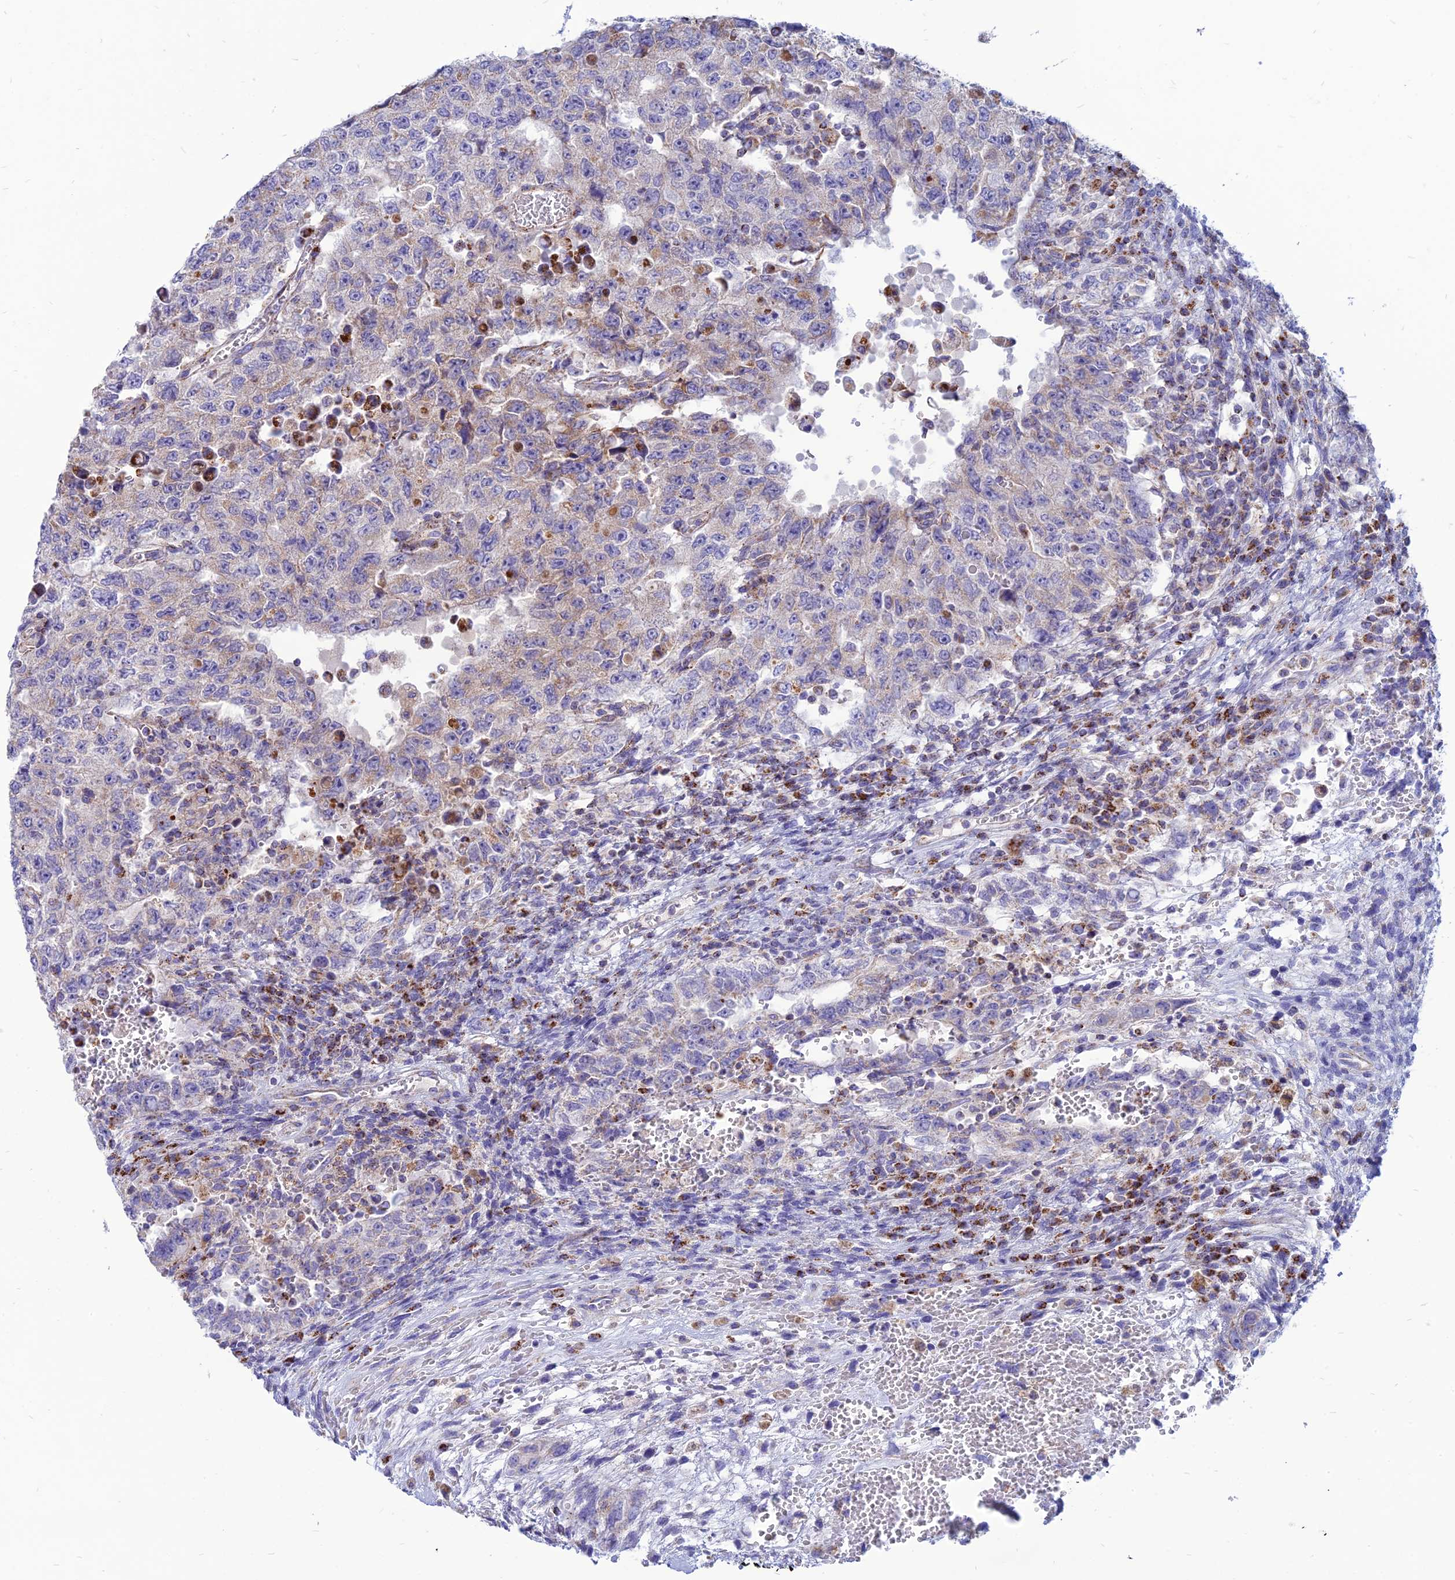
{"staining": {"intensity": "negative", "quantity": "none", "location": "none"}, "tissue": "testis cancer", "cell_type": "Tumor cells", "image_type": "cancer", "snomed": [{"axis": "morphology", "description": "Carcinoma, Embryonal, NOS"}, {"axis": "topography", "description": "Testis"}], "caption": "Immunohistochemical staining of human testis cancer displays no significant expression in tumor cells.", "gene": "PACC1", "patient": {"sex": "male", "age": 26}}